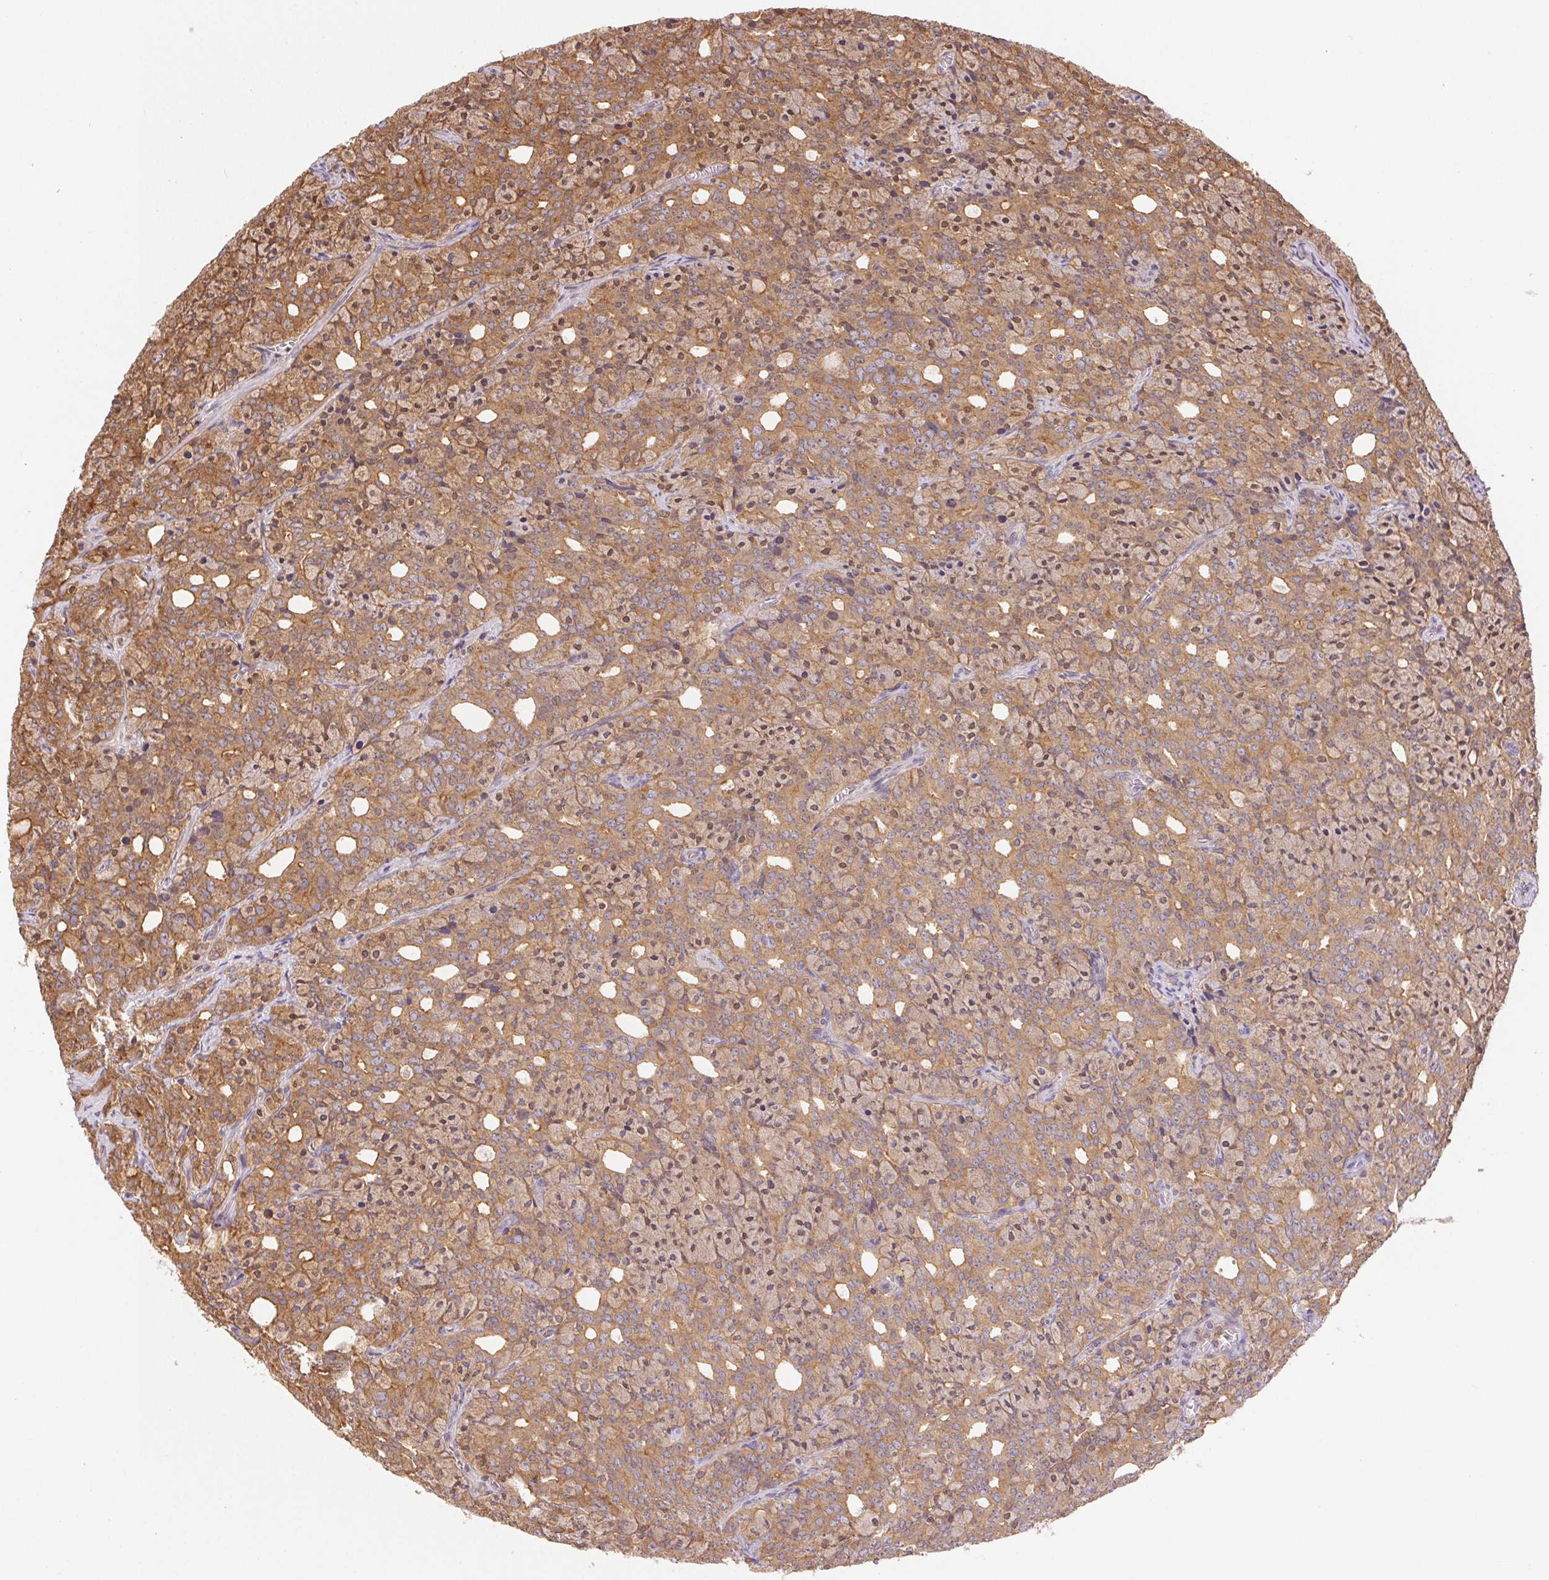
{"staining": {"intensity": "moderate", "quantity": ">75%", "location": "cytoplasmic/membranous"}, "tissue": "prostate cancer", "cell_type": "Tumor cells", "image_type": "cancer", "snomed": [{"axis": "morphology", "description": "Adenocarcinoma, High grade"}, {"axis": "topography", "description": "Prostate"}], "caption": "IHC of human prostate cancer (adenocarcinoma (high-grade)) shows medium levels of moderate cytoplasmic/membranous expression in approximately >75% of tumor cells.", "gene": "GDI2", "patient": {"sex": "male", "age": 84}}